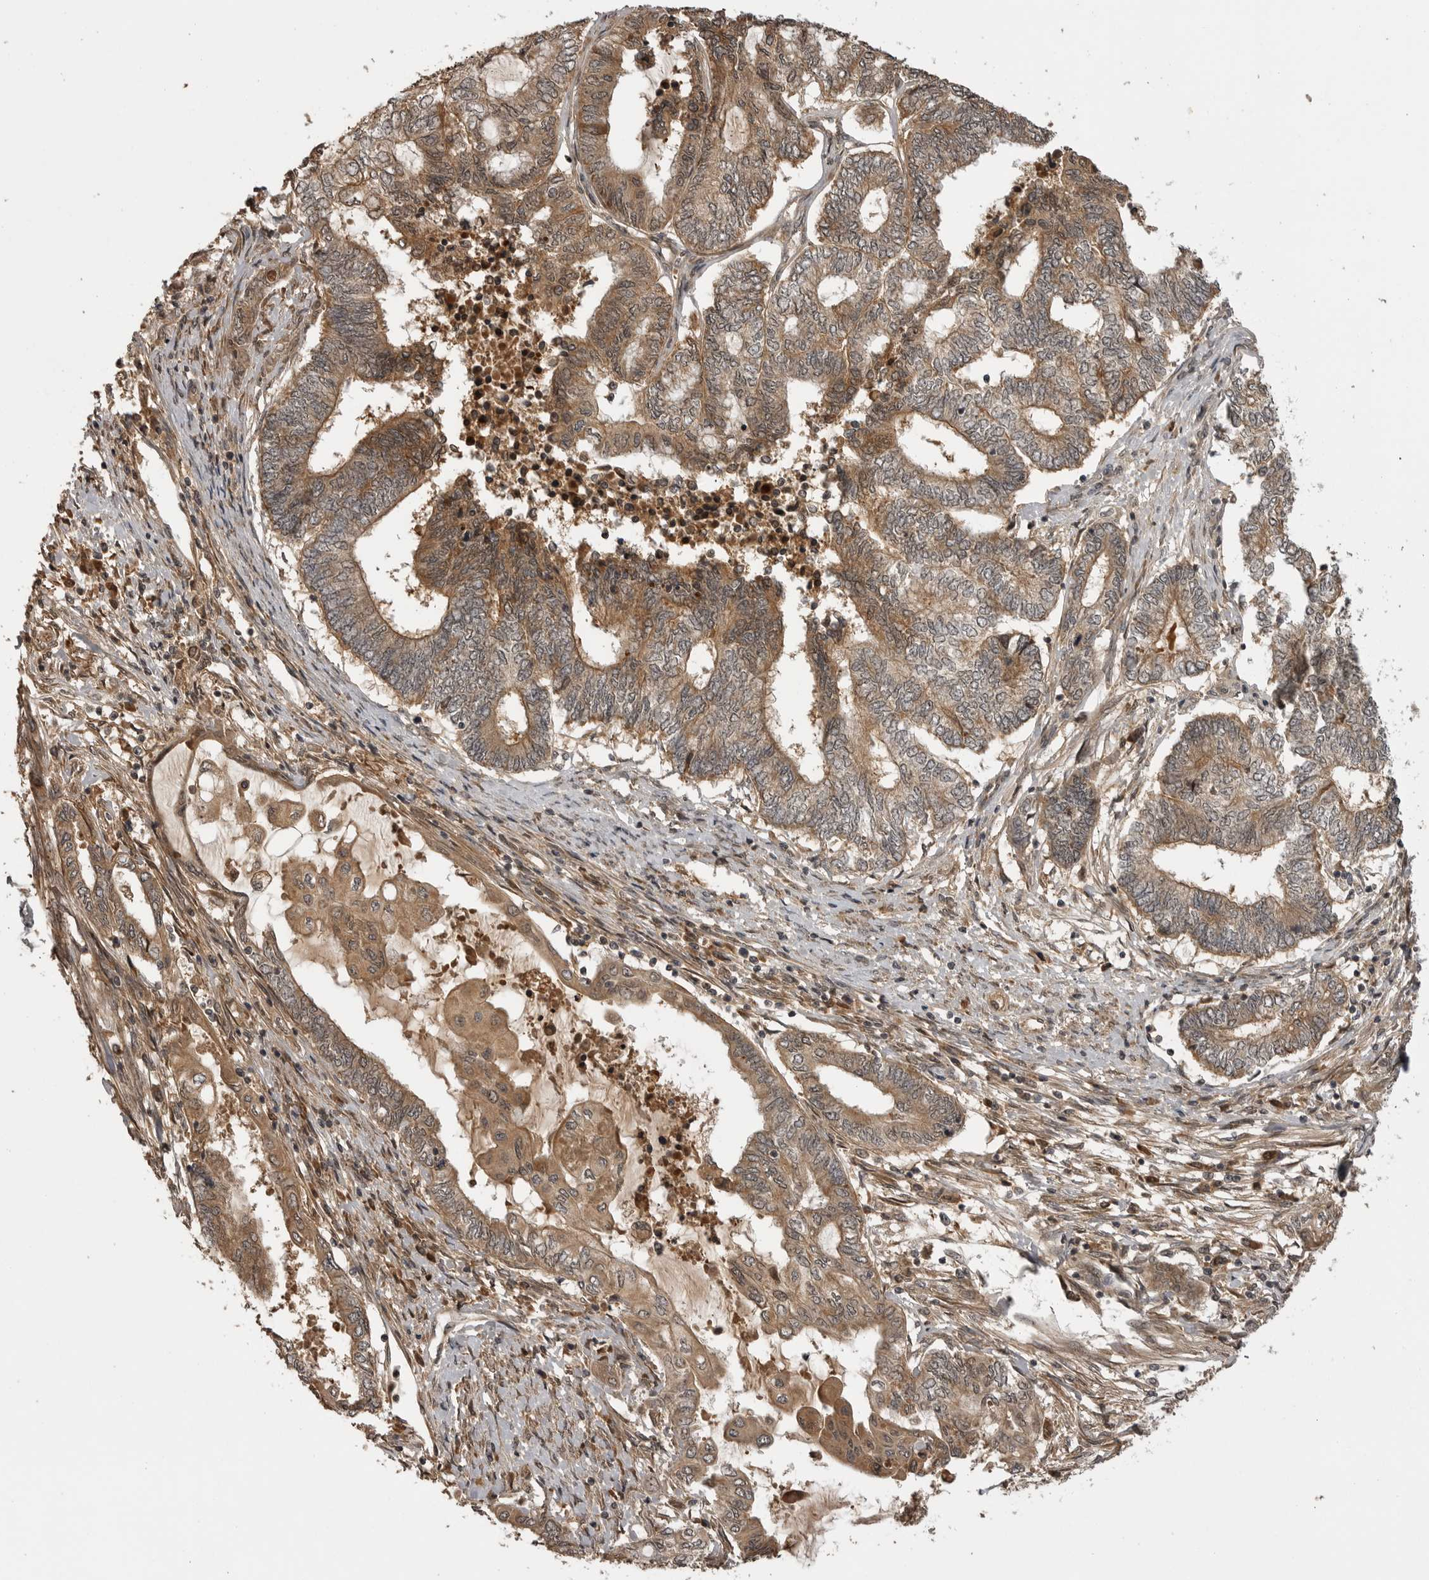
{"staining": {"intensity": "moderate", "quantity": ">75%", "location": "cytoplasmic/membranous"}, "tissue": "endometrial cancer", "cell_type": "Tumor cells", "image_type": "cancer", "snomed": [{"axis": "morphology", "description": "Adenocarcinoma, NOS"}, {"axis": "topography", "description": "Uterus"}, {"axis": "topography", "description": "Endometrium"}], "caption": "This photomicrograph shows immunohistochemistry (IHC) staining of human endometrial adenocarcinoma, with medium moderate cytoplasmic/membranous positivity in about >75% of tumor cells.", "gene": "AKAP7", "patient": {"sex": "female", "age": 70}}